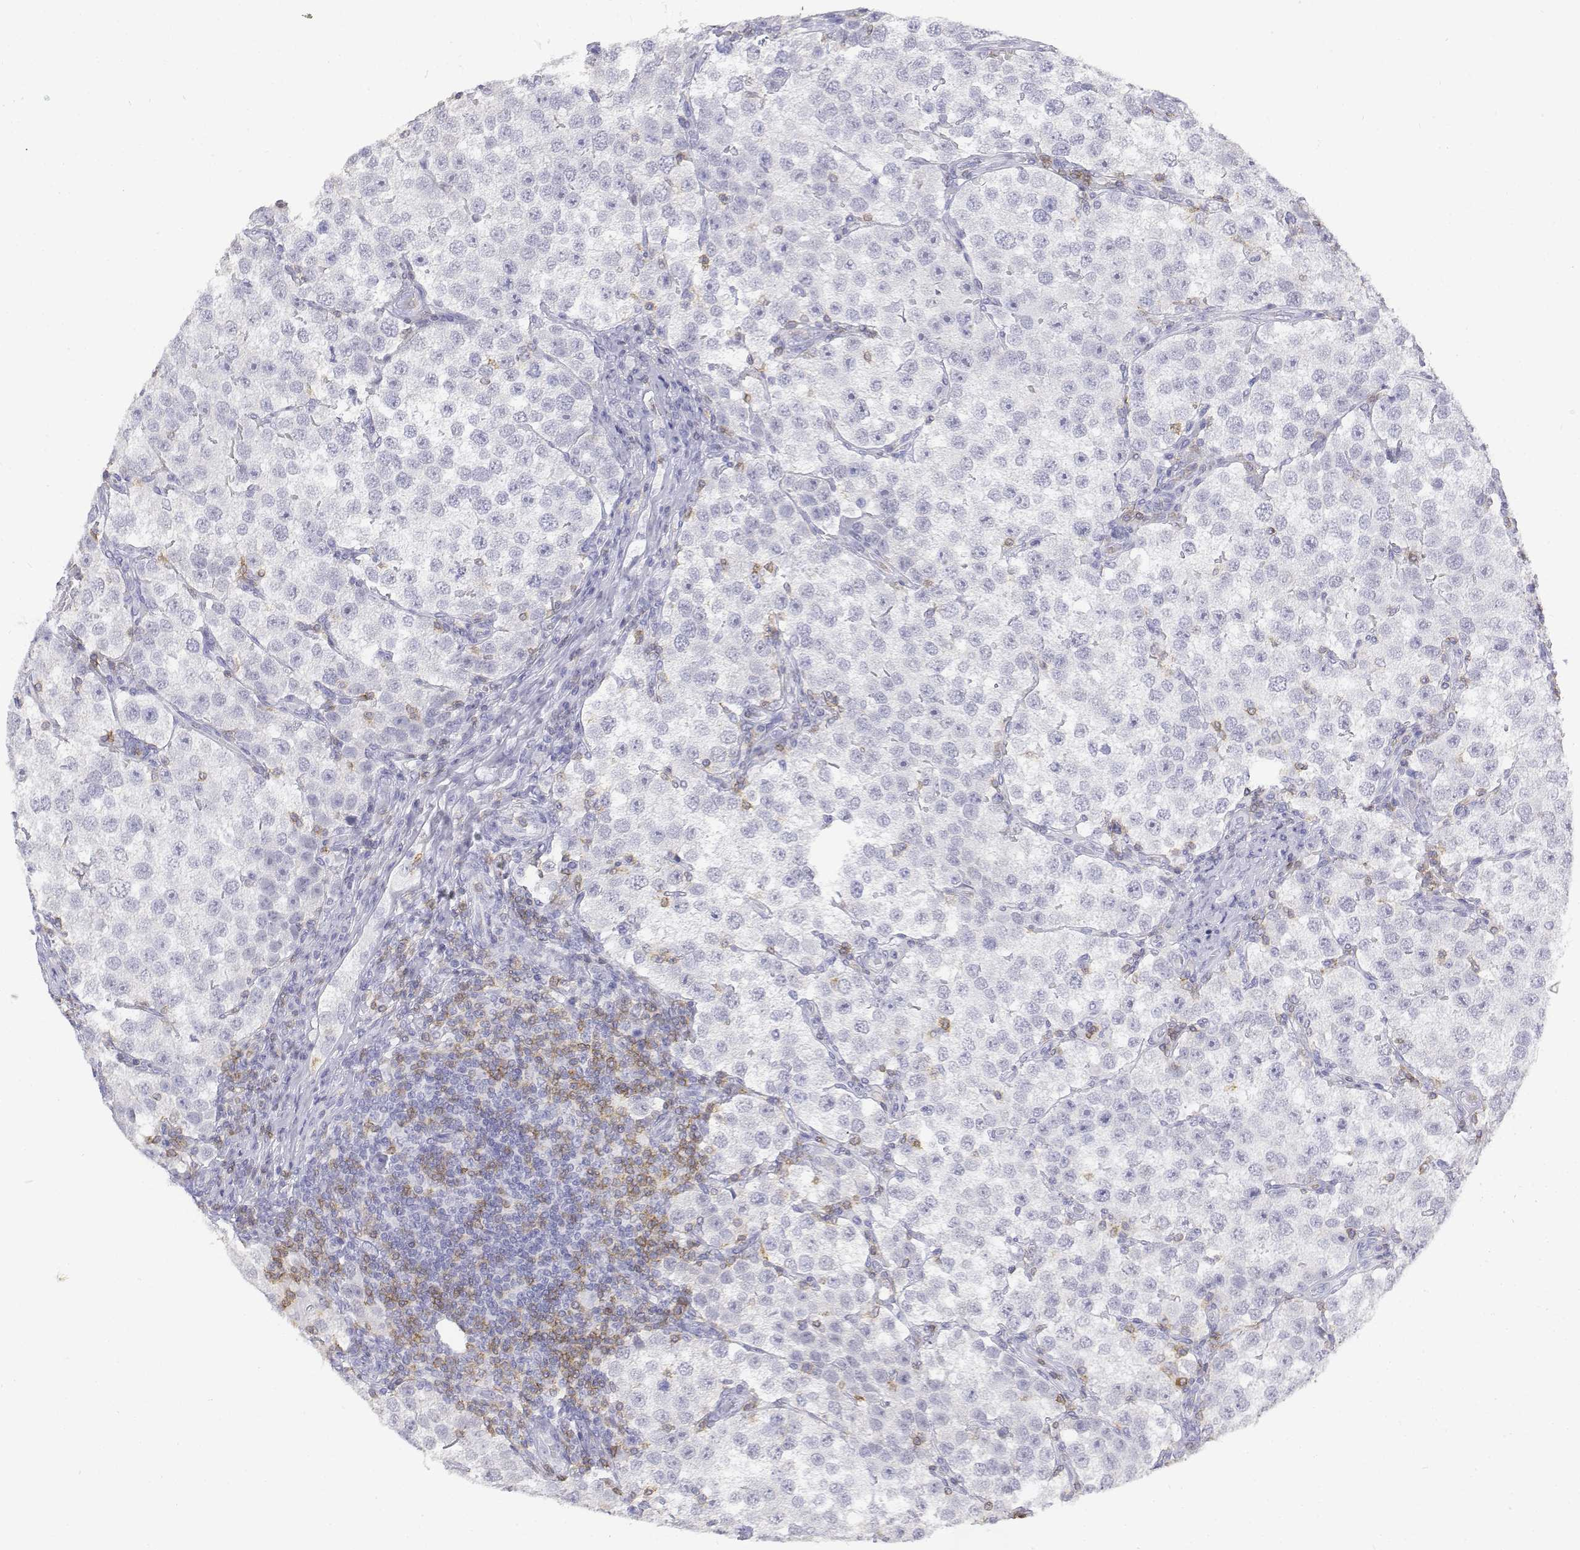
{"staining": {"intensity": "negative", "quantity": "none", "location": "none"}, "tissue": "testis cancer", "cell_type": "Tumor cells", "image_type": "cancer", "snomed": [{"axis": "morphology", "description": "Seminoma, NOS"}, {"axis": "topography", "description": "Testis"}], "caption": "The IHC histopathology image has no significant staining in tumor cells of testis cancer tissue. (DAB immunohistochemistry, high magnification).", "gene": "CD3E", "patient": {"sex": "male", "age": 37}}